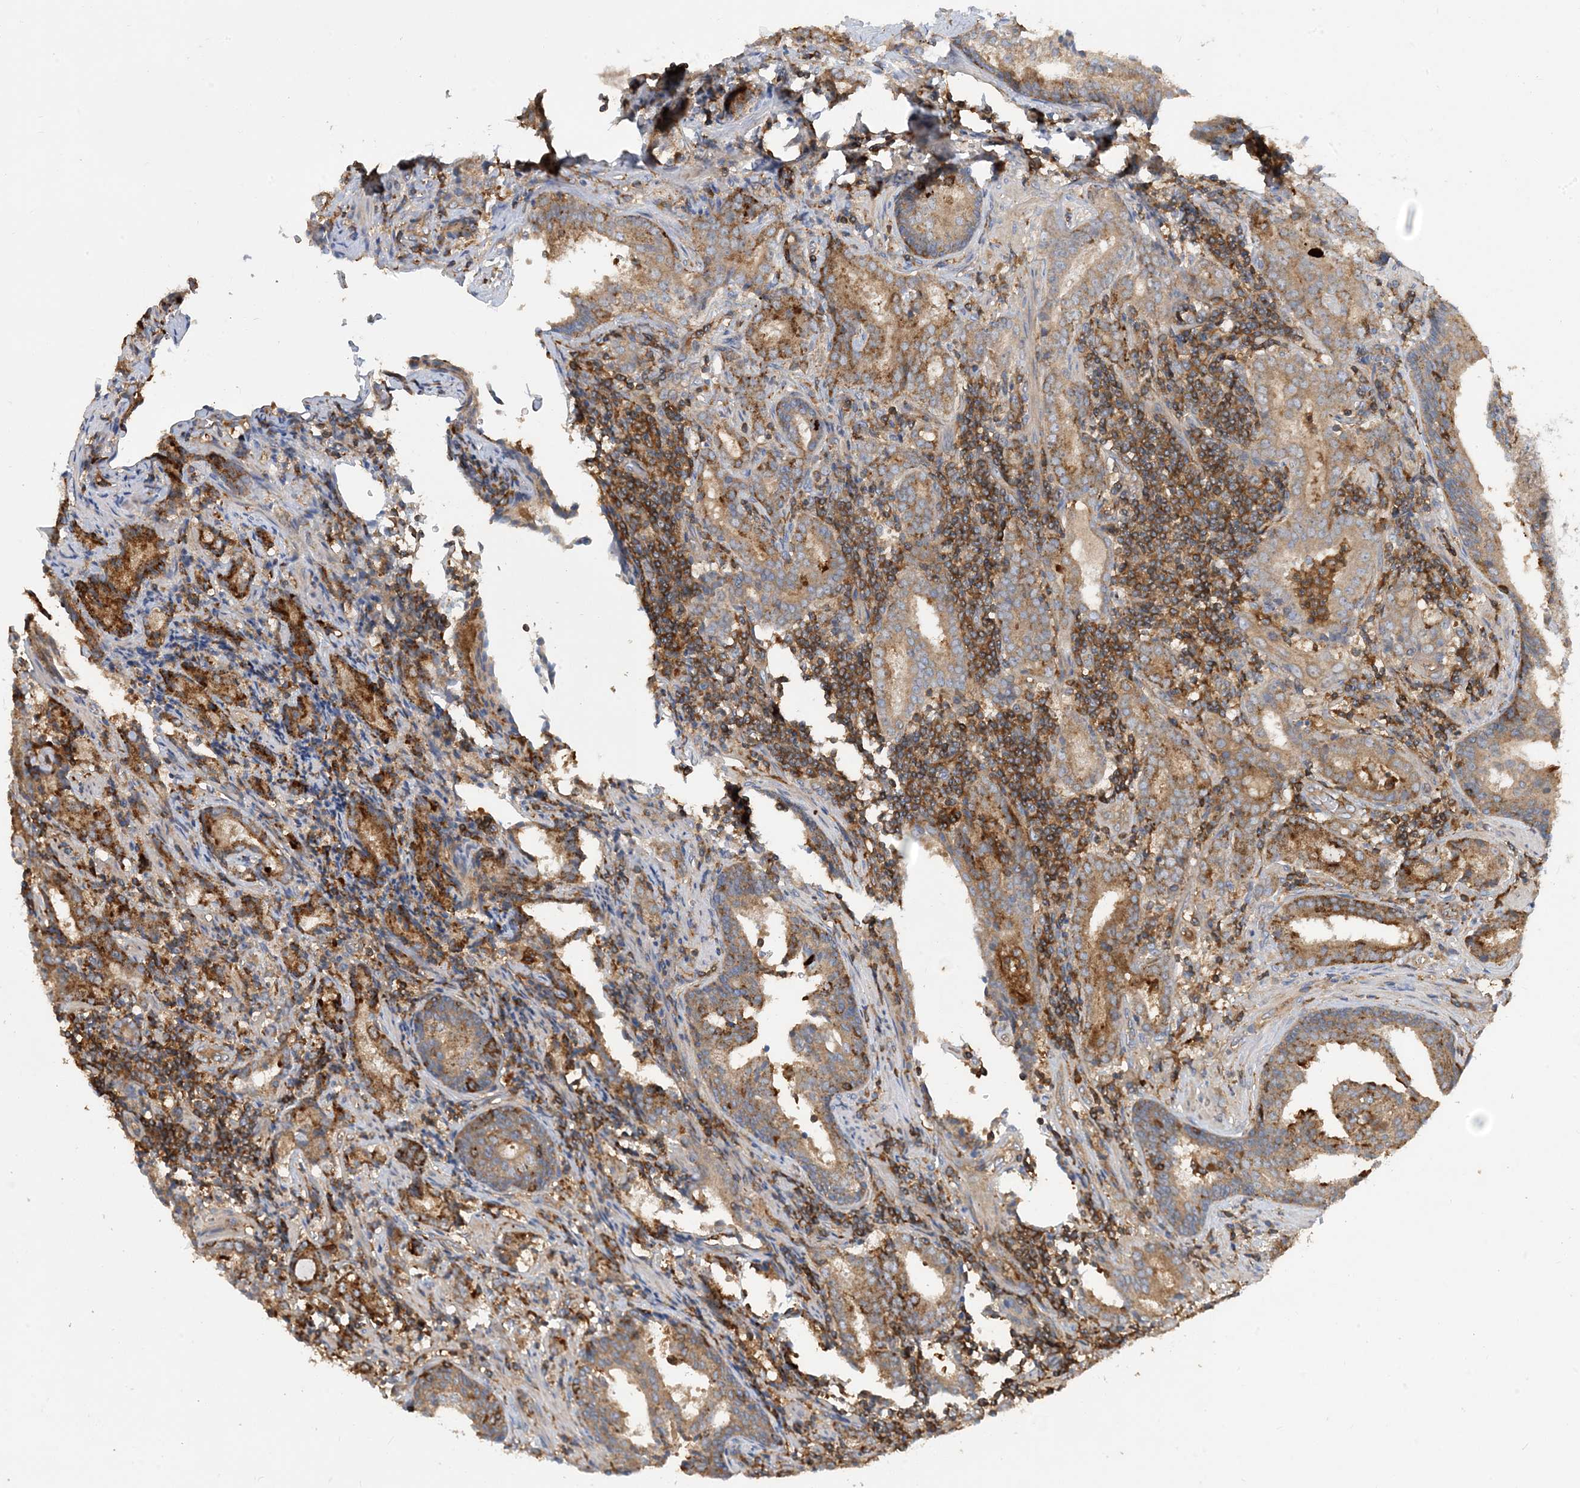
{"staining": {"intensity": "moderate", "quantity": ">75%", "location": "cytoplasmic/membranous"}, "tissue": "prostate cancer", "cell_type": "Tumor cells", "image_type": "cancer", "snomed": [{"axis": "morphology", "description": "Adenocarcinoma, High grade"}, {"axis": "topography", "description": "Prostate"}], "caption": "IHC image of neoplastic tissue: human adenocarcinoma (high-grade) (prostate) stained using immunohistochemistry displays medium levels of moderate protein expression localized specifically in the cytoplasmic/membranous of tumor cells, appearing as a cytoplasmic/membranous brown color.", "gene": "SFMBT2", "patient": {"sex": "male", "age": 63}}